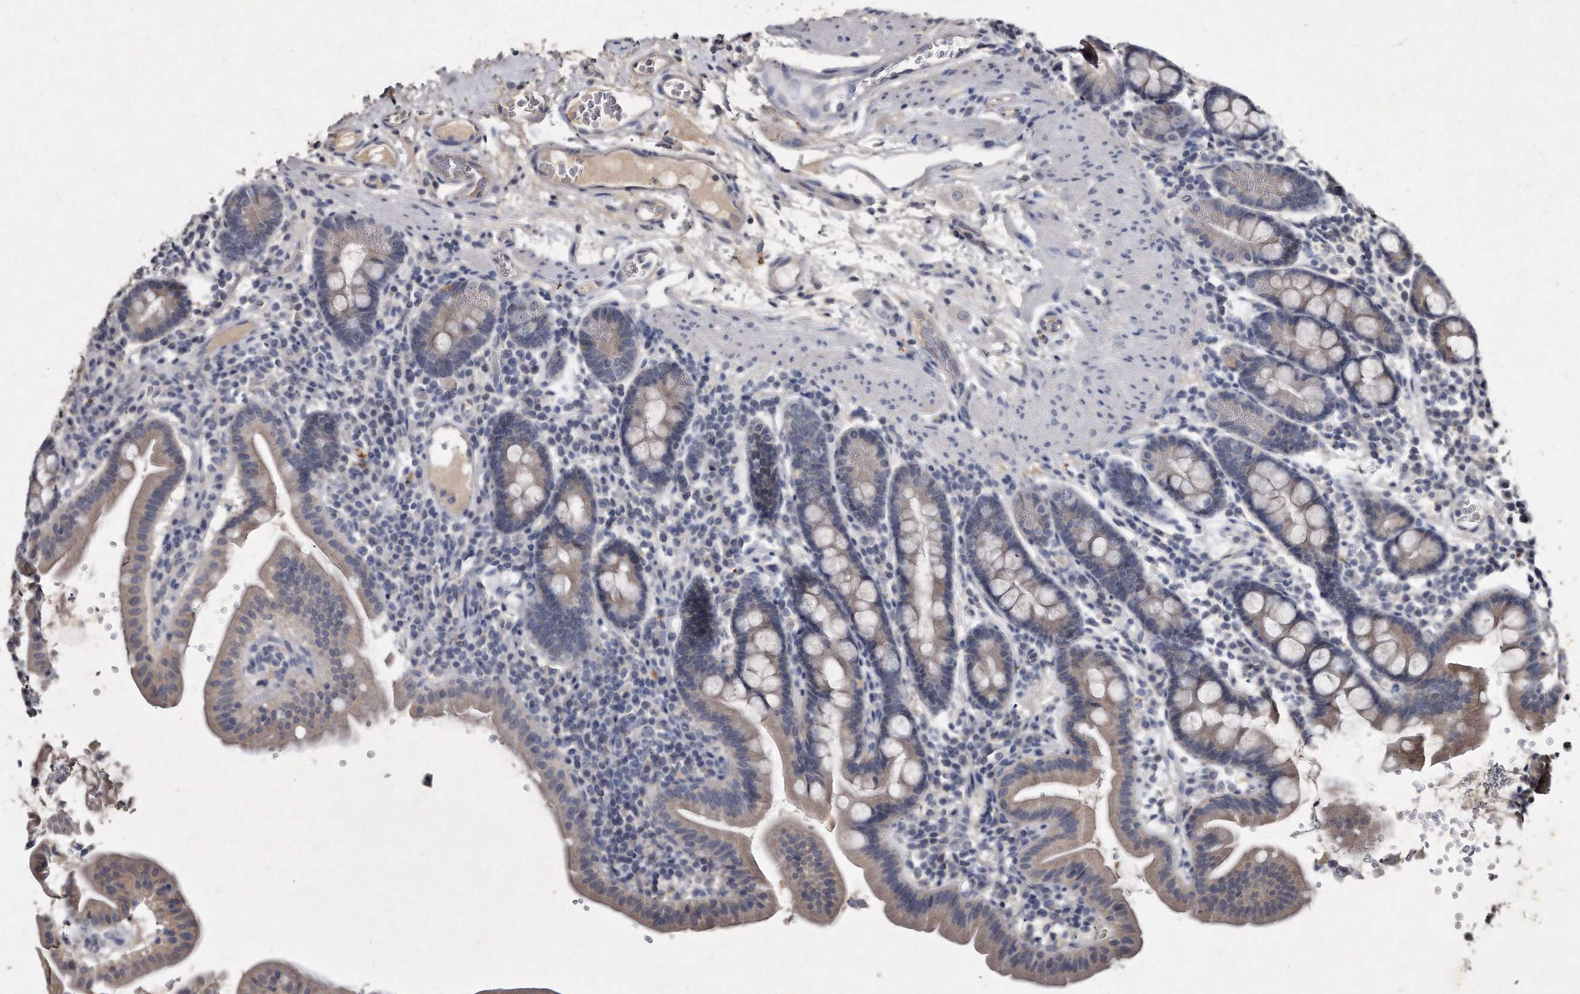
{"staining": {"intensity": "weak", "quantity": "25%-75%", "location": "cytoplasmic/membranous"}, "tissue": "duodenum", "cell_type": "Glandular cells", "image_type": "normal", "snomed": [{"axis": "morphology", "description": "Normal tissue, NOS"}, {"axis": "morphology", "description": "Adenocarcinoma, NOS"}, {"axis": "topography", "description": "Pancreas"}, {"axis": "topography", "description": "Duodenum"}], "caption": "Unremarkable duodenum shows weak cytoplasmic/membranous positivity in approximately 25%-75% of glandular cells.", "gene": "KLHDC3", "patient": {"sex": "male", "age": 50}}